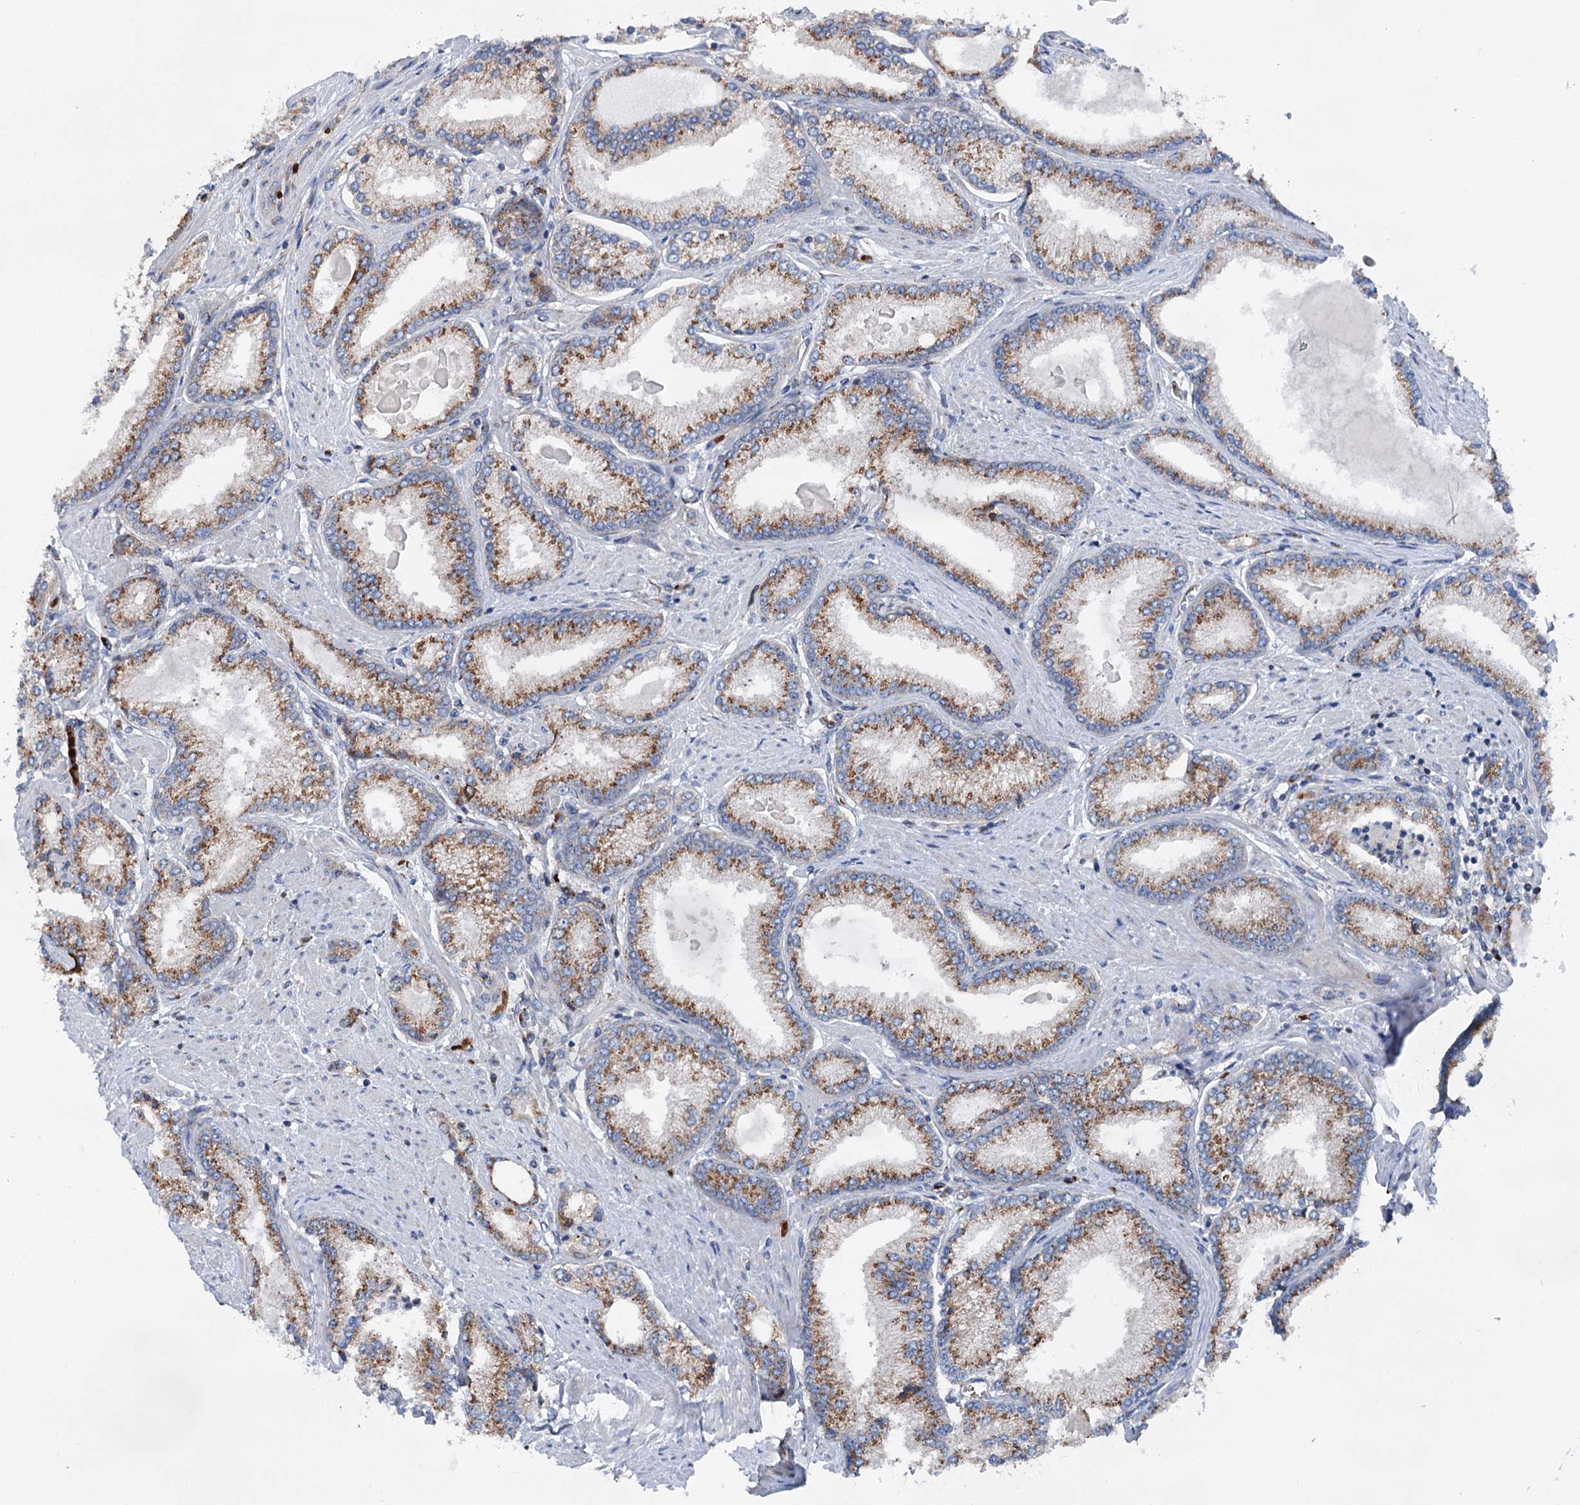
{"staining": {"intensity": "moderate", "quantity": "25%-75%", "location": "cytoplasmic/membranous"}, "tissue": "prostate cancer", "cell_type": "Tumor cells", "image_type": "cancer", "snomed": [{"axis": "morphology", "description": "Adenocarcinoma, High grade"}, {"axis": "topography", "description": "Prostate"}], "caption": "Moderate cytoplasmic/membranous expression is identified in about 25%-75% of tumor cells in prostate high-grade adenocarcinoma.", "gene": "EIPR1", "patient": {"sex": "male", "age": 66}}